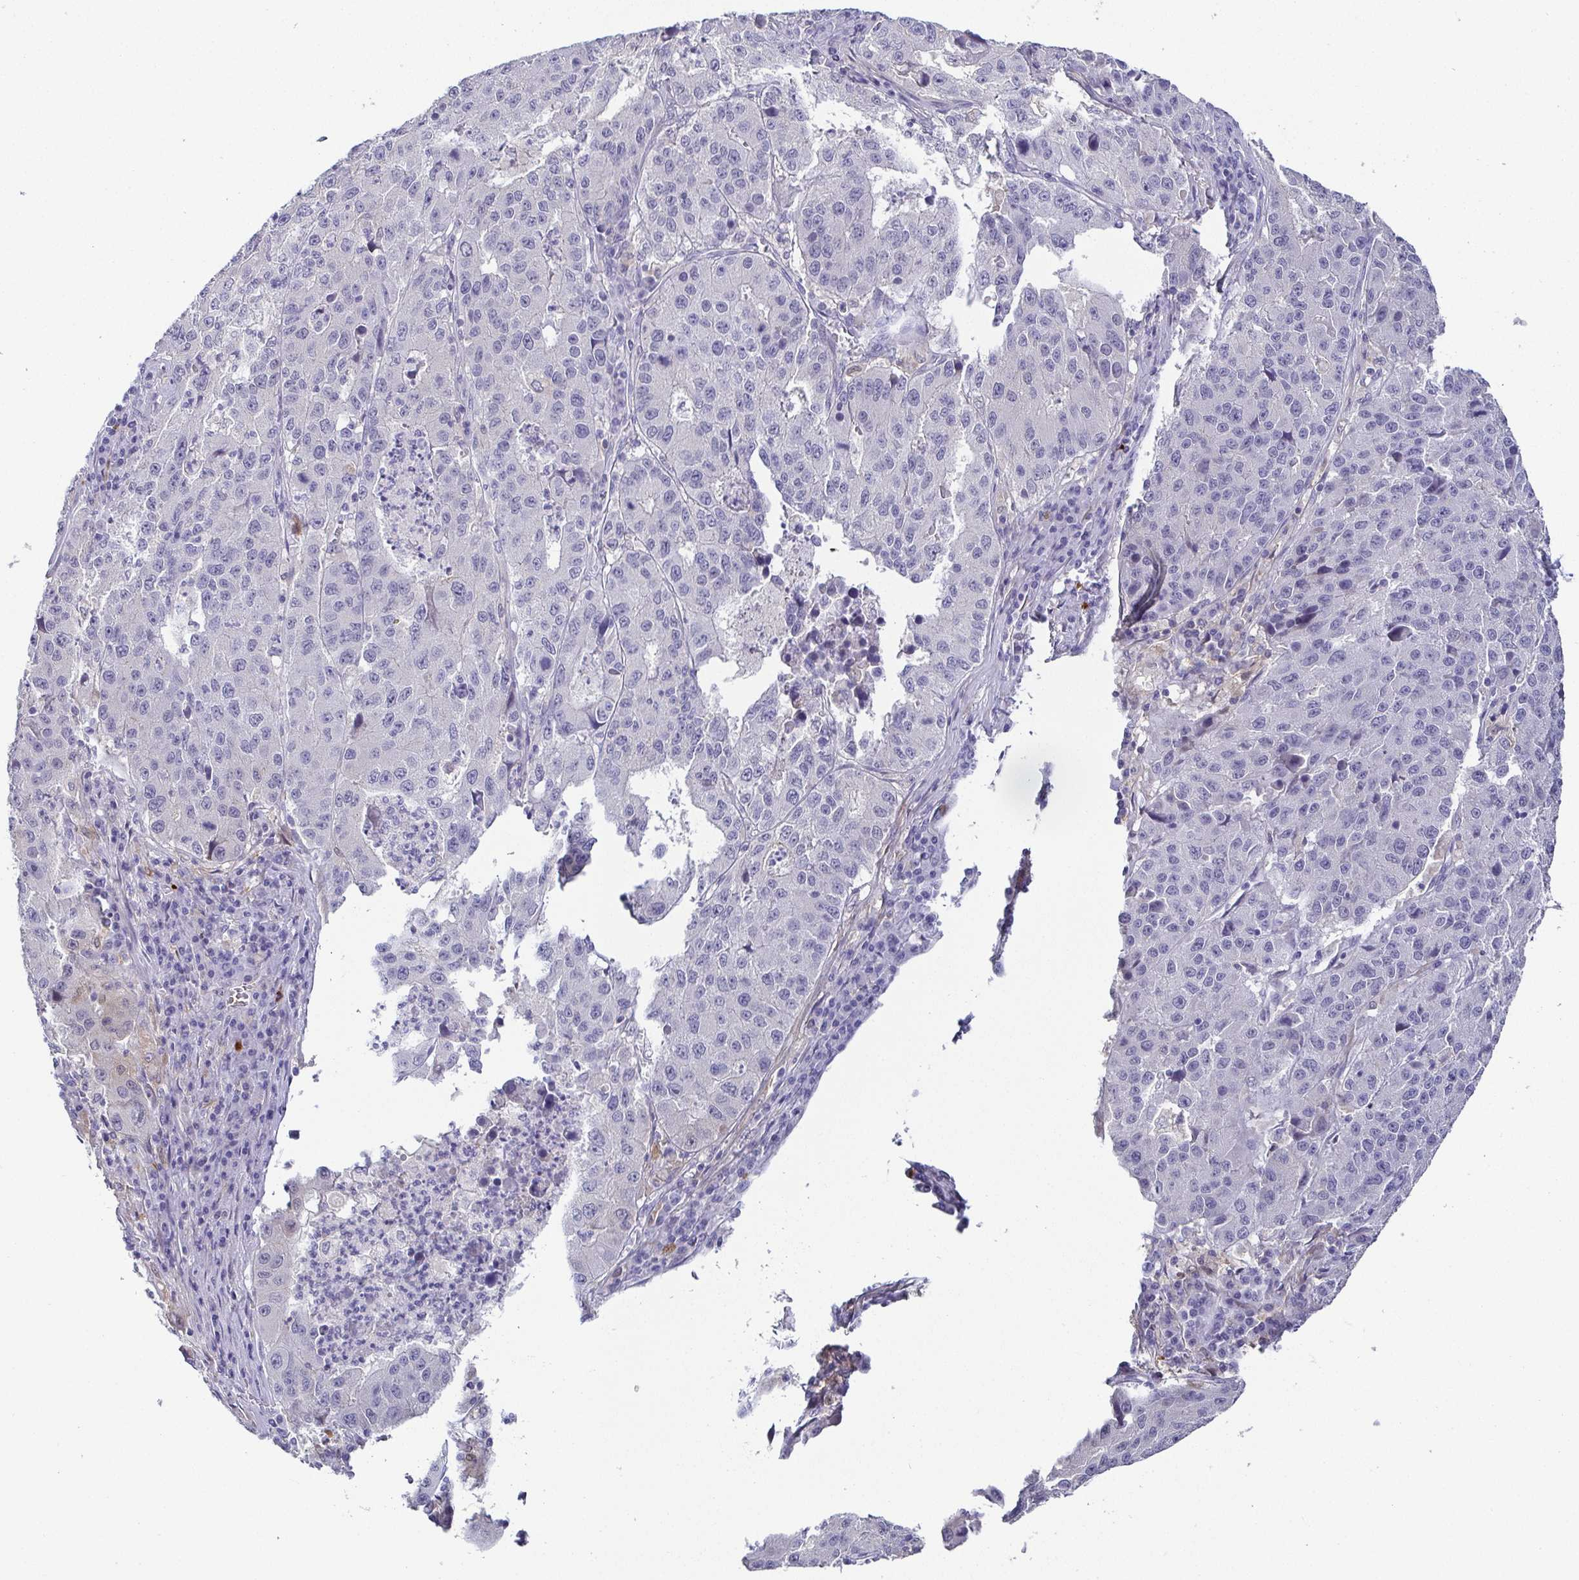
{"staining": {"intensity": "negative", "quantity": "none", "location": "none"}, "tissue": "stomach cancer", "cell_type": "Tumor cells", "image_type": "cancer", "snomed": [{"axis": "morphology", "description": "Adenocarcinoma, NOS"}, {"axis": "topography", "description": "Stomach"}], "caption": "This is a photomicrograph of immunohistochemistry (IHC) staining of stomach cancer, which shows no expression in tumor cells. Nuclei are stained in blue.", "gene": "RNASE7", "patient": {"sex": "male", "age": 71}}